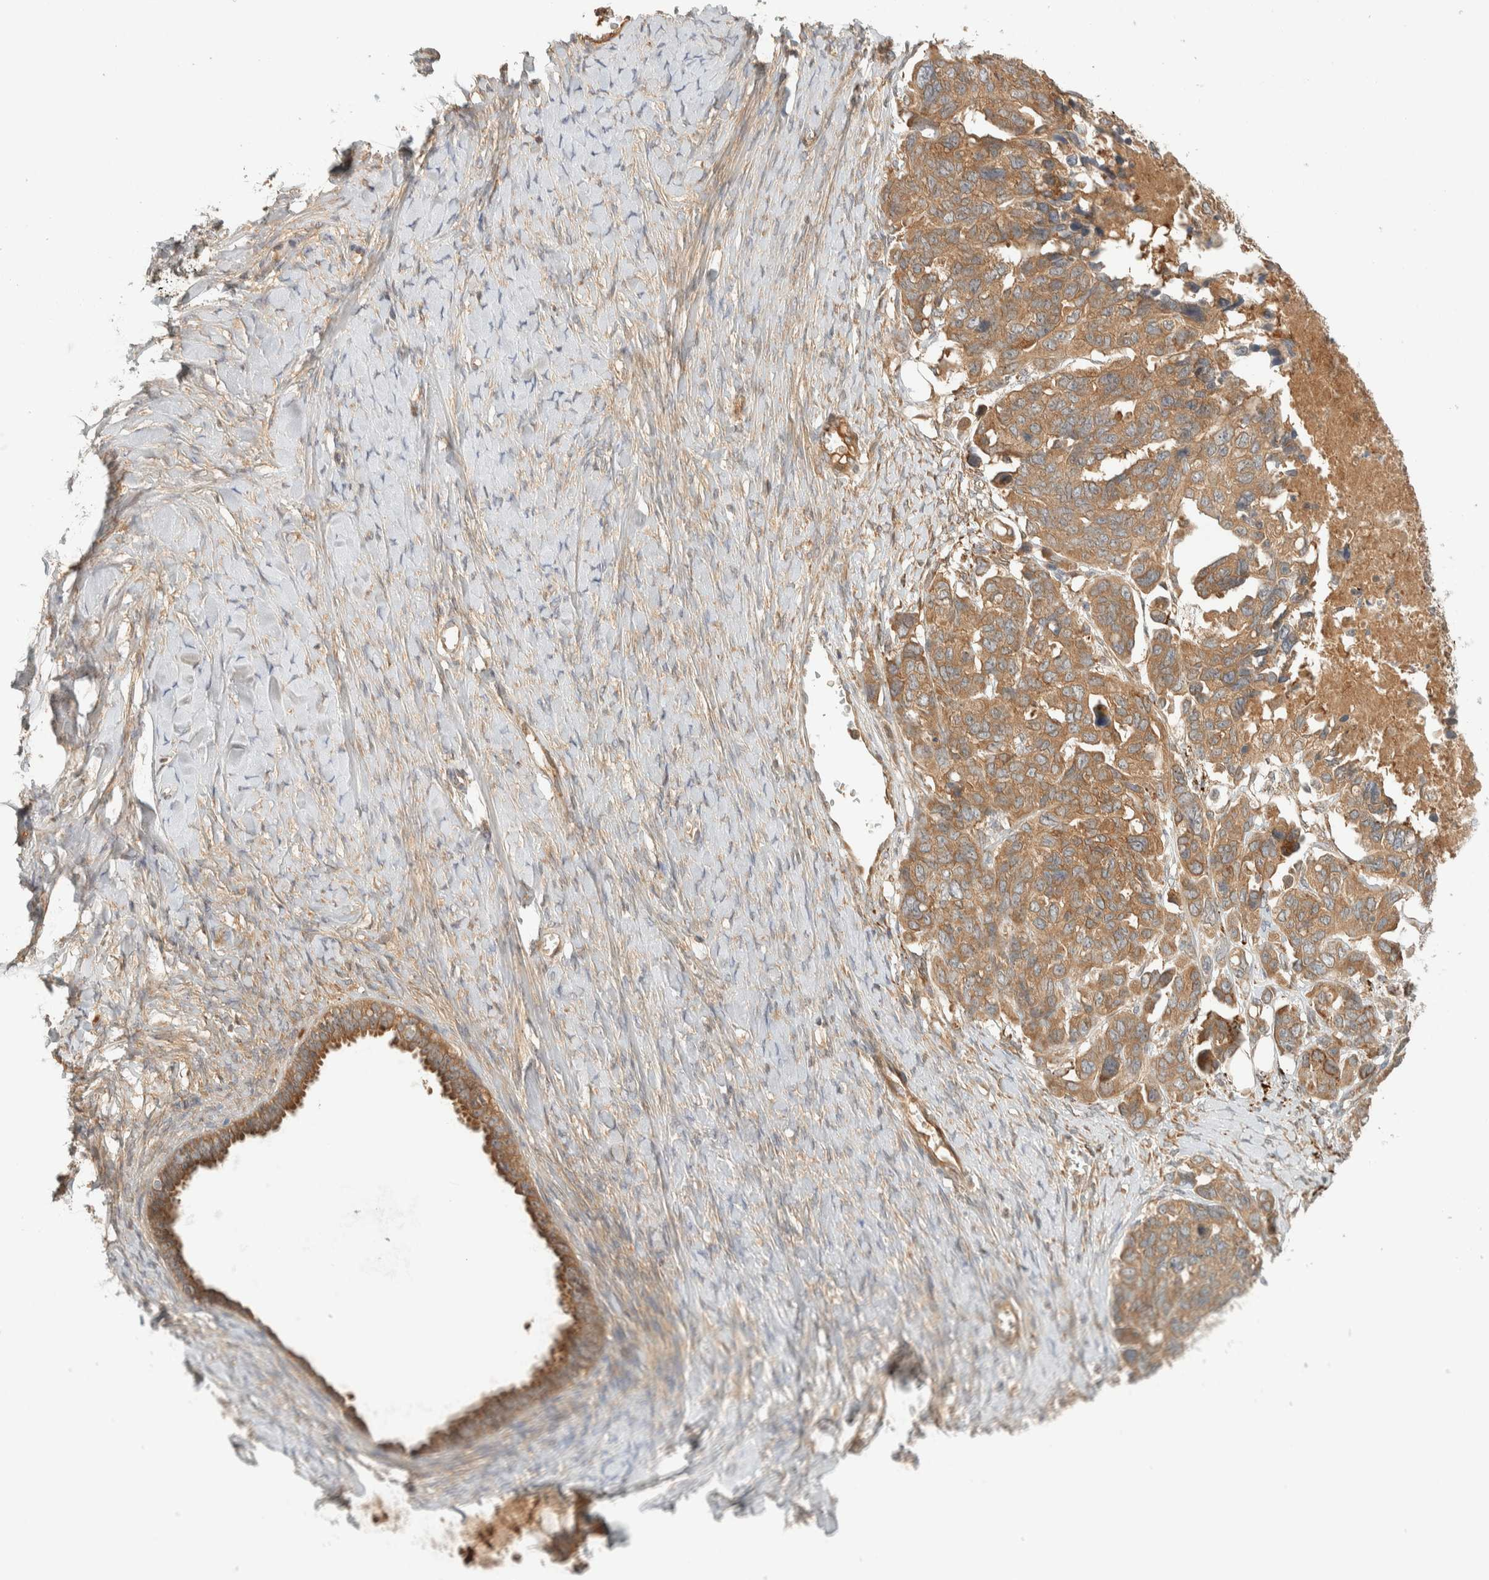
{"staining": {"intensity": "moderate", "quantity": ">75%", "location": "cytoplasmic/membranous"}, "tissue": "ovarian cancer", "cell_type": "Tumor cells", "image_type": "cancer", "snomed": [{"axis": "morphology", "description": "Cystadenocarcinoma, serous, NOS"}, {"axis": "topography", "description": "Ovary"}], "caption": "A brown stain highlights moderate cytoplasmic/membranous expression of a protein in ovarian serous cystadenocarcinoma tumor cells.", "gene": "FAM167A", "patient": {"sex": "female", "age": 79}}